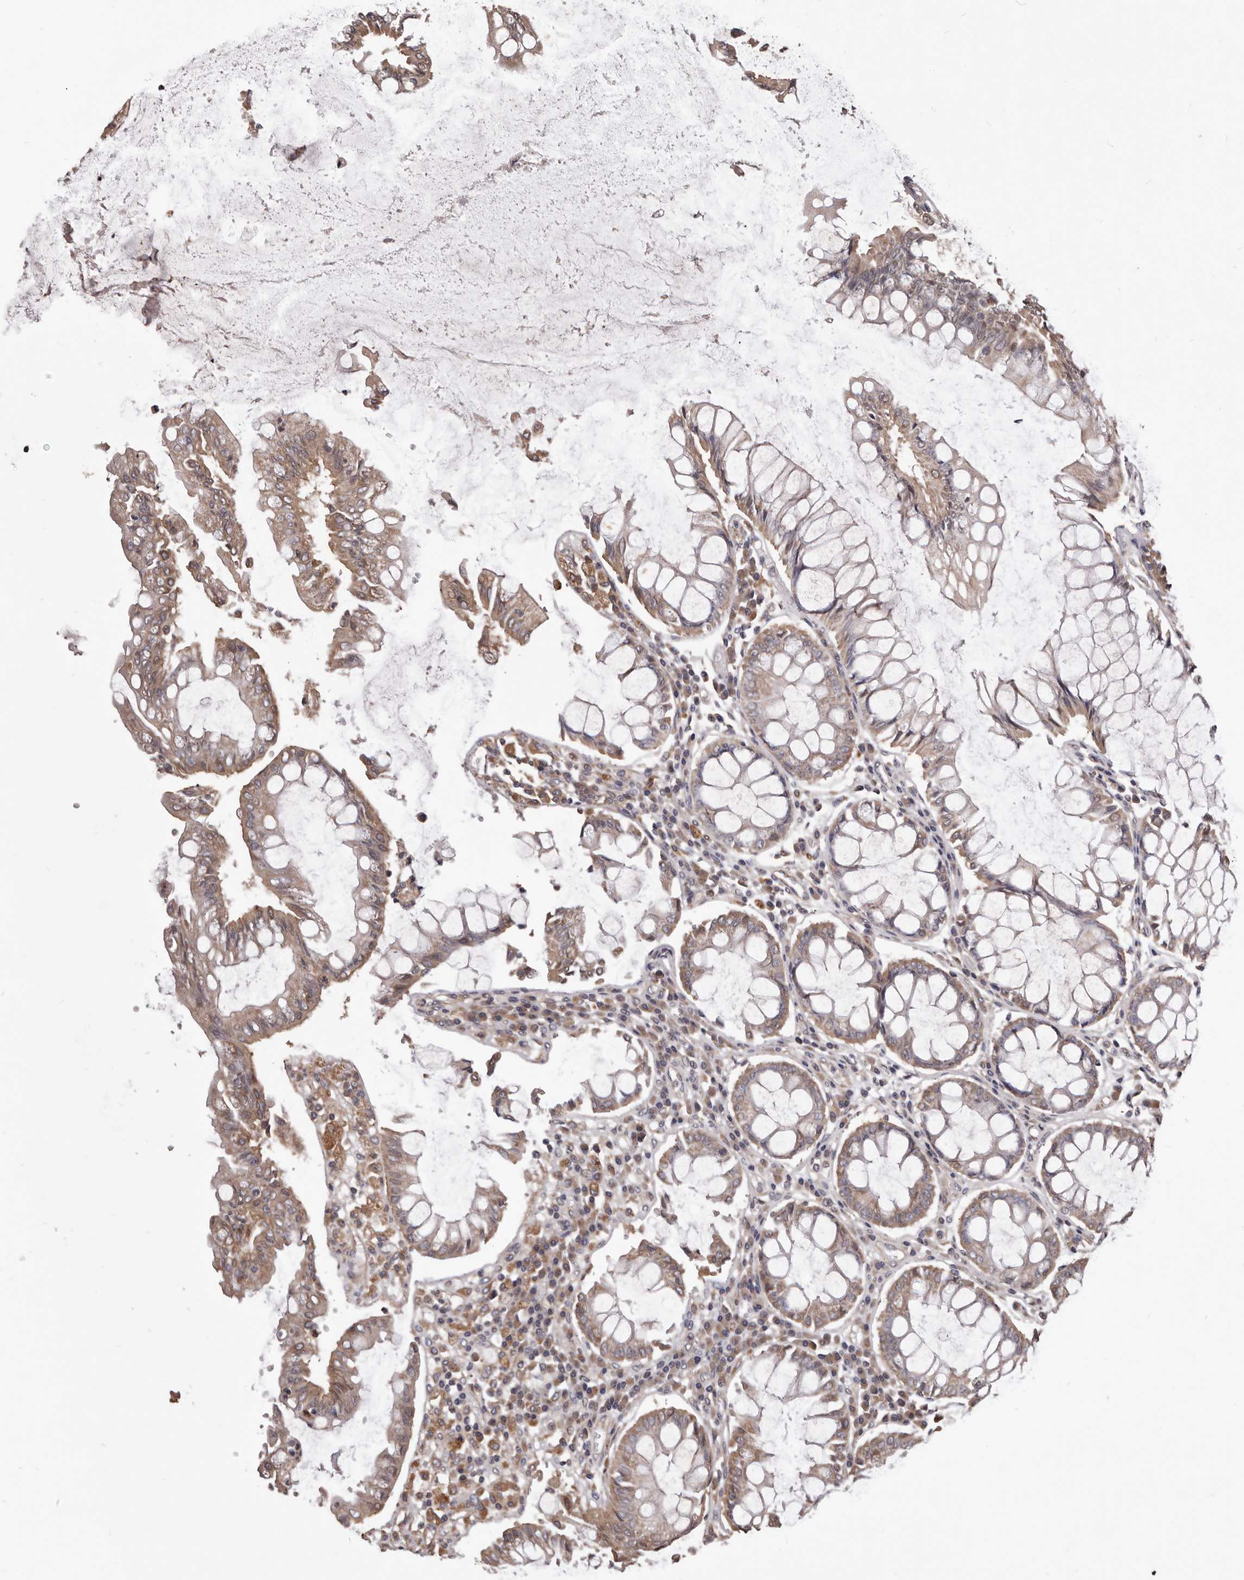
{"staining": {"intensity": "moderate", "quantity": "25%-75%", "location": "cytoplasmic/membranous"}, "tissue": "colorectal cancer", "cell_type": "Tumor cells", "image_type": "cancer", "snomed": [{"axis": "morphology", "description": "Adenocarcinoma, NOS"}, {"axis": "topography", "description": "Rectum"}], "caption": "Immunohistochemistry (DAB (3,3'-diaminobenzidine)) staining of human colorectal cancer reveals moderate cytoplasmic/membranous protein positivity in approximately 25%-75% of tumor cells.", "gene": "CEP104", "patient": {"sex": "male", "age": 84}}